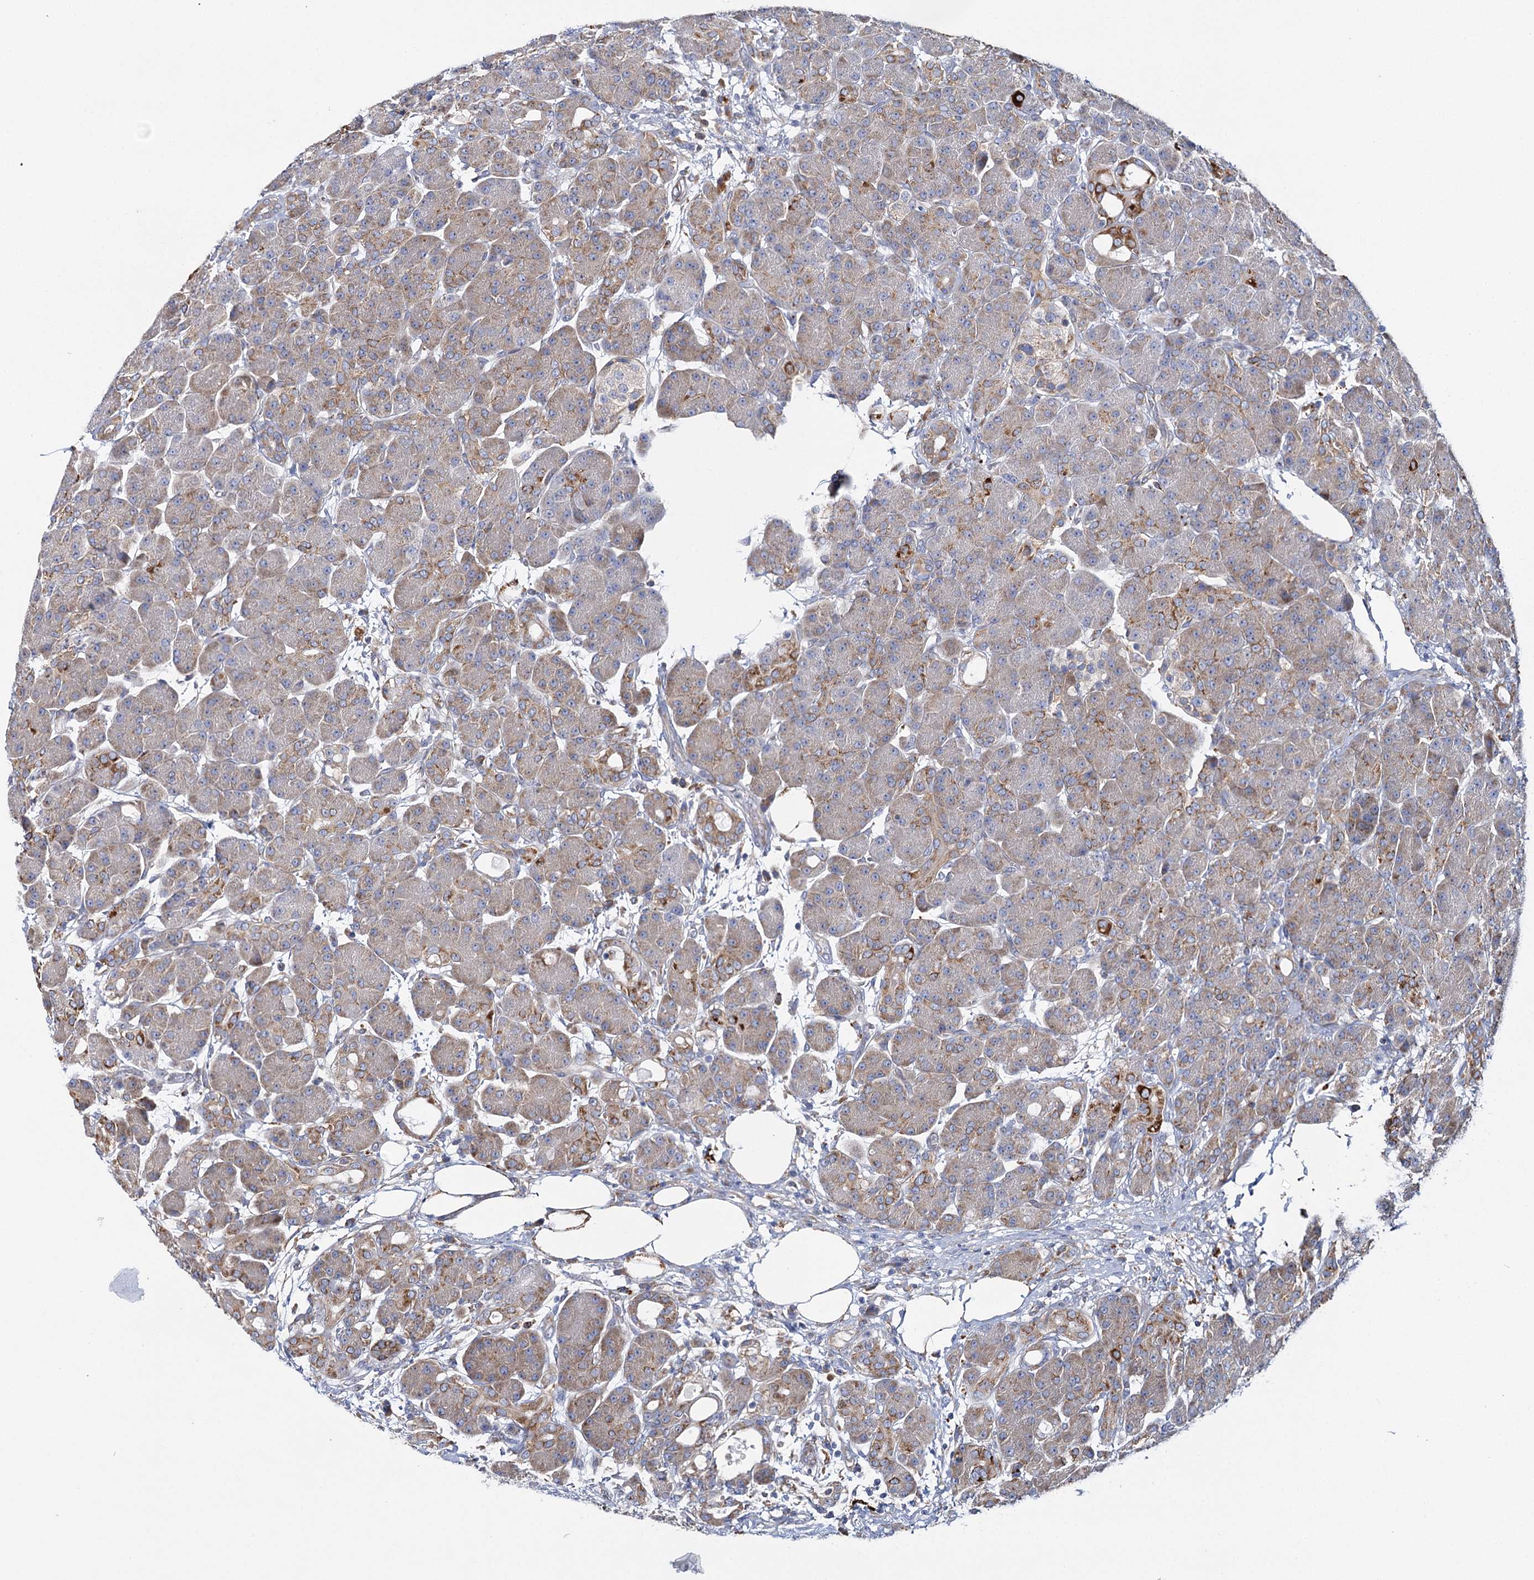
{"staining": {"intensity": "moderate", "quantity": "25%-75%", "location": "cytoplasmic/membranous"}, "tissue": "pancreas", "cell_type": "Exocrine glandular cells", "image_type": "normal", "snomed": [{"axis": "morphology", "description": "Normal tissue, NOS"}, {"axis": "topography", "description": "Pancreas"}], "caption": "Immunohistochemical staining of unremarkable human pancreas reveals medium levels of moderate cytoplasmic/membranous staining in approximately 25%-75% of exocrine glandular cells.", "gene": "THUMPD3", "patient": {"sex": "male", "age": 63}}